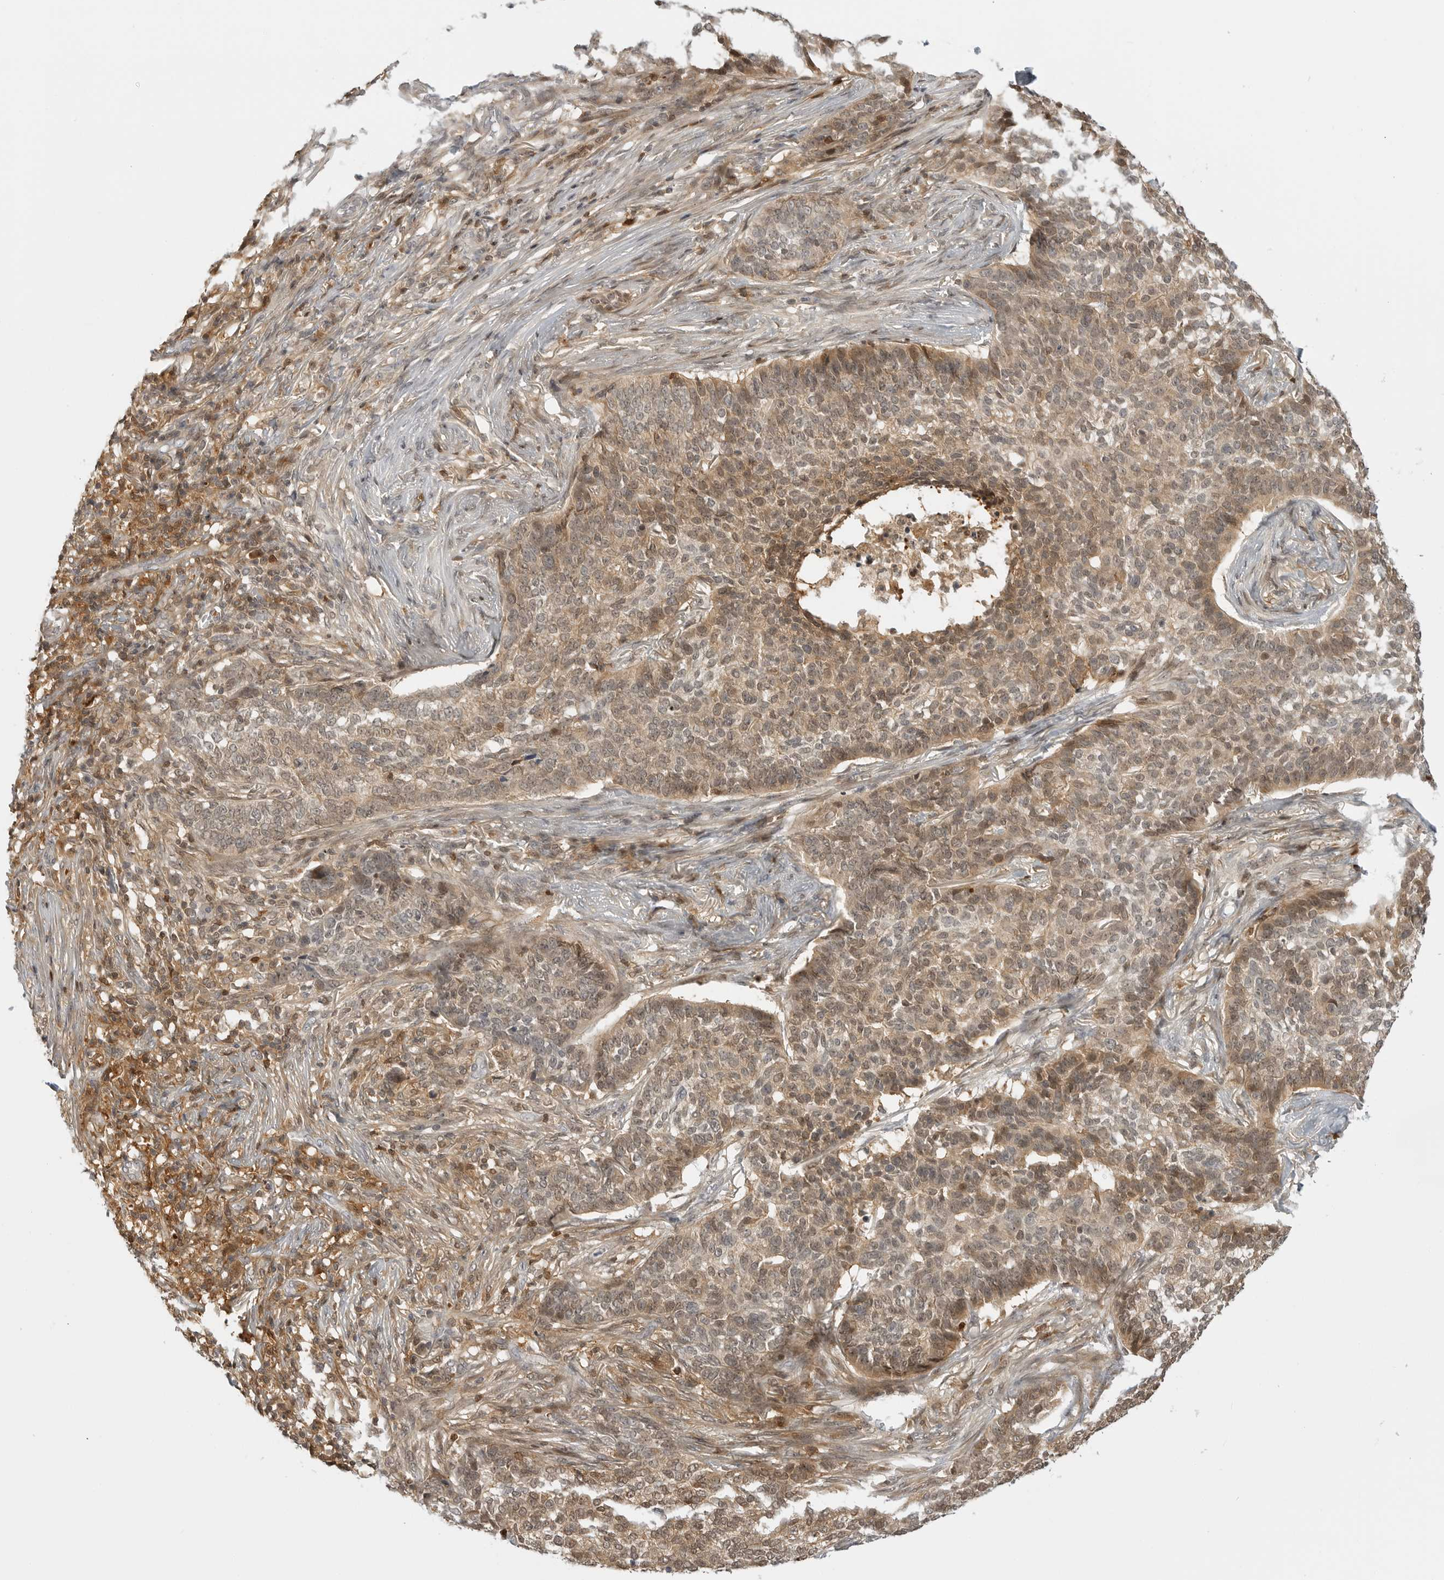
{"staining": {"intensity": "weak", "quantity": ">75%", "location": "cytoplasmic/membranous,nuclear"}, "tissue": "skin cancer", "cell_type": "Tumor cells", "image_type": "cancer", "snomed": [{"axis": "morphology", "description": "Basal cell carcinoma"}, {"axis": "topography", "description": "Skin"}], "caption": "Immunohistochemistry histopathology image of neoplastic tissue: skin cancer stained using IHC reveals low levels of weak protein expression localized specifically in the cytoplasmic/membranous and nuclear of tumor cells, appearing as a cytoplasmic/membranous and nuclear brown color.", "gene": "CTIF", "patient": {"sex": "male", "age": 85}}